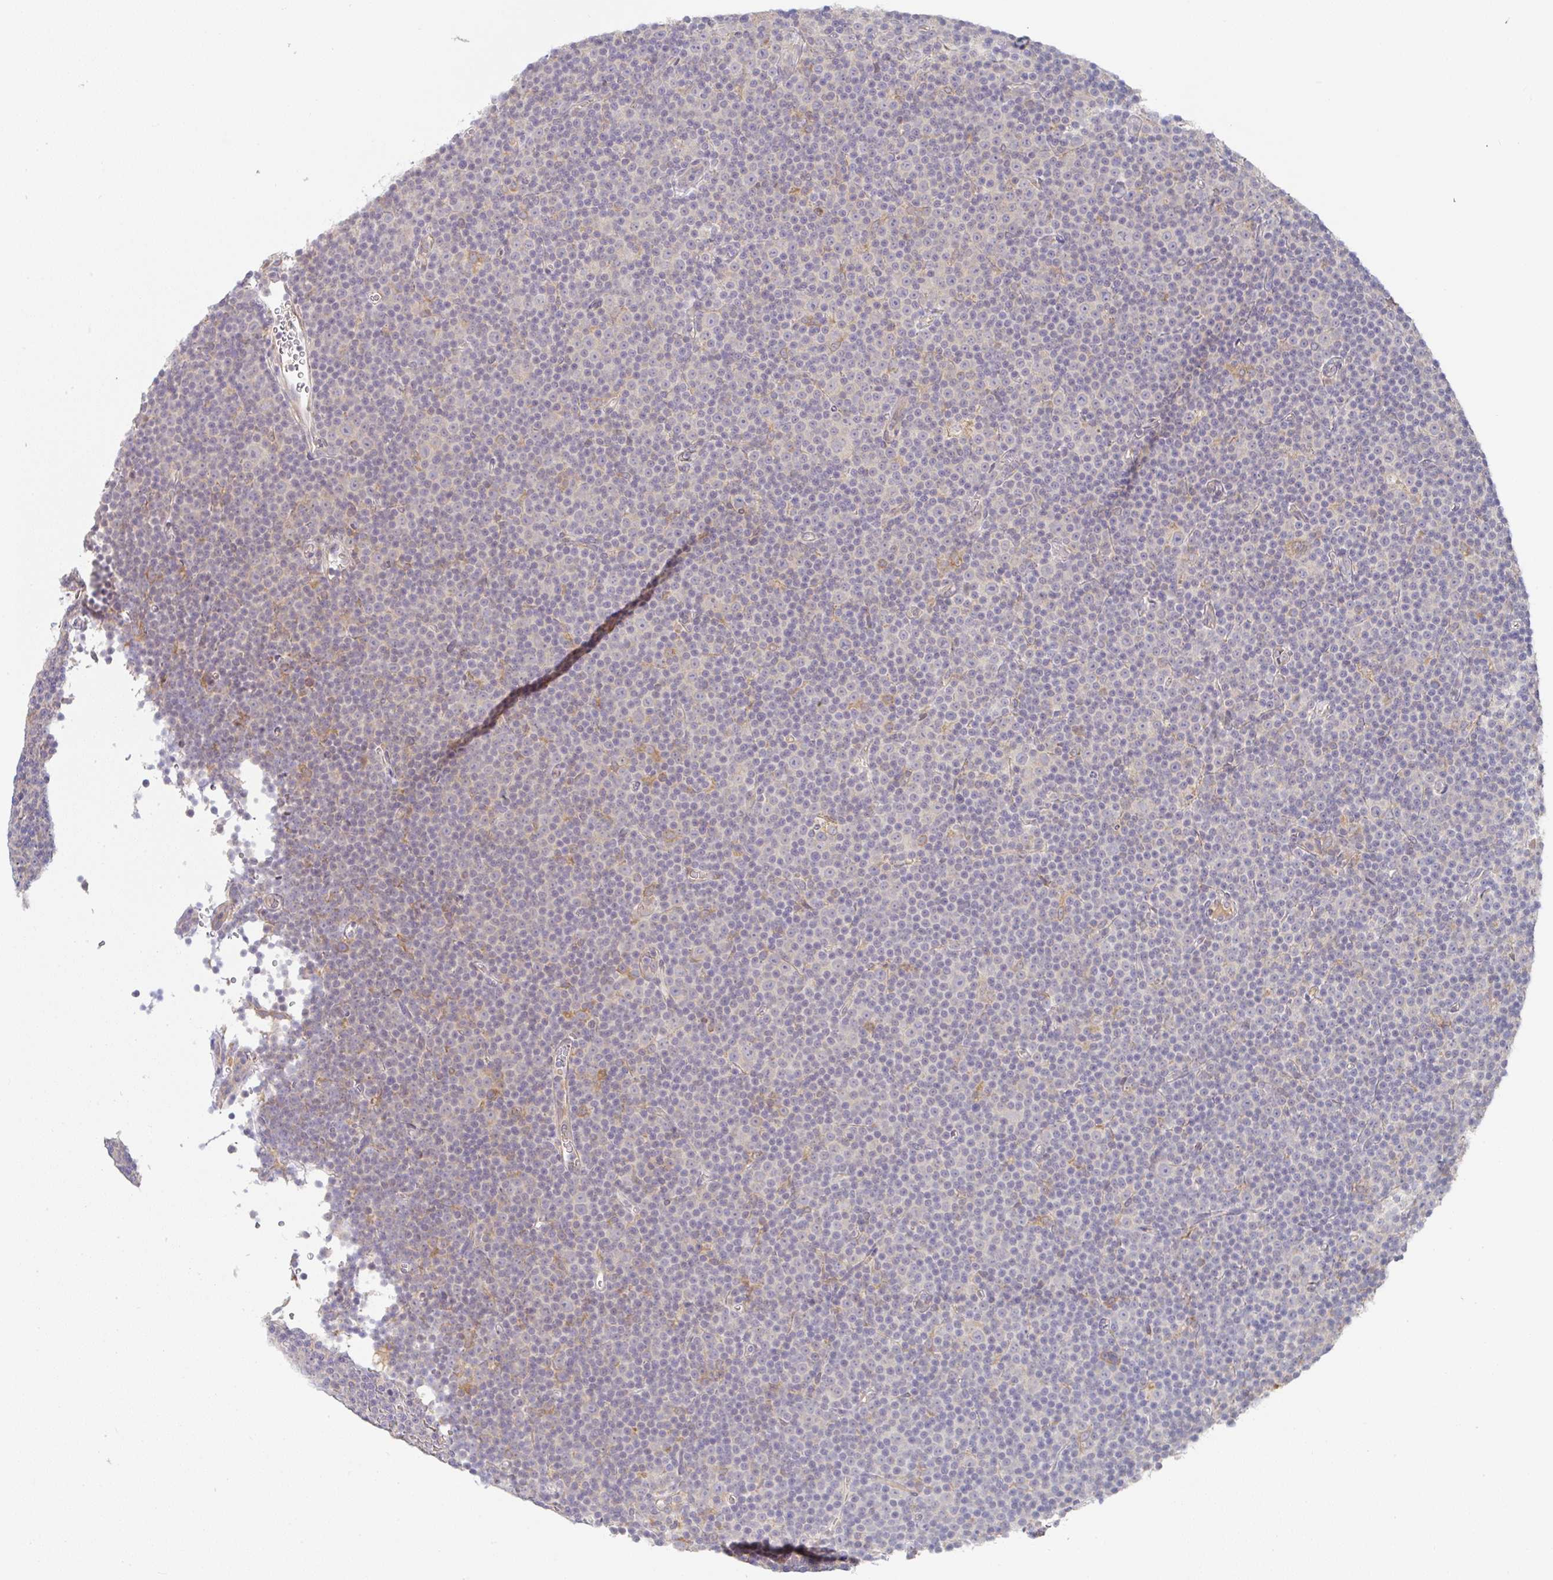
{"staining": {"intensity": "negative", "quantity": "none", "location": "none"}, "tissue": "lymphoma", "cell_type": "Tumor cells", "image_type": "cancer", "snomed": [{"axis": "morphology", "description": "Malignant lymphoma, non-Hodgkin's type, Low grade"}, {"axis": "topography", "description": "Lymph node"}], "caption": "This is a image of IHC staining of low-grade malignant lymphoma, non-Hodgkin's type, which shows no positivity in tumor cells.", "gene": "DERL2", "patient": {"sex": "female", "age": 67}}